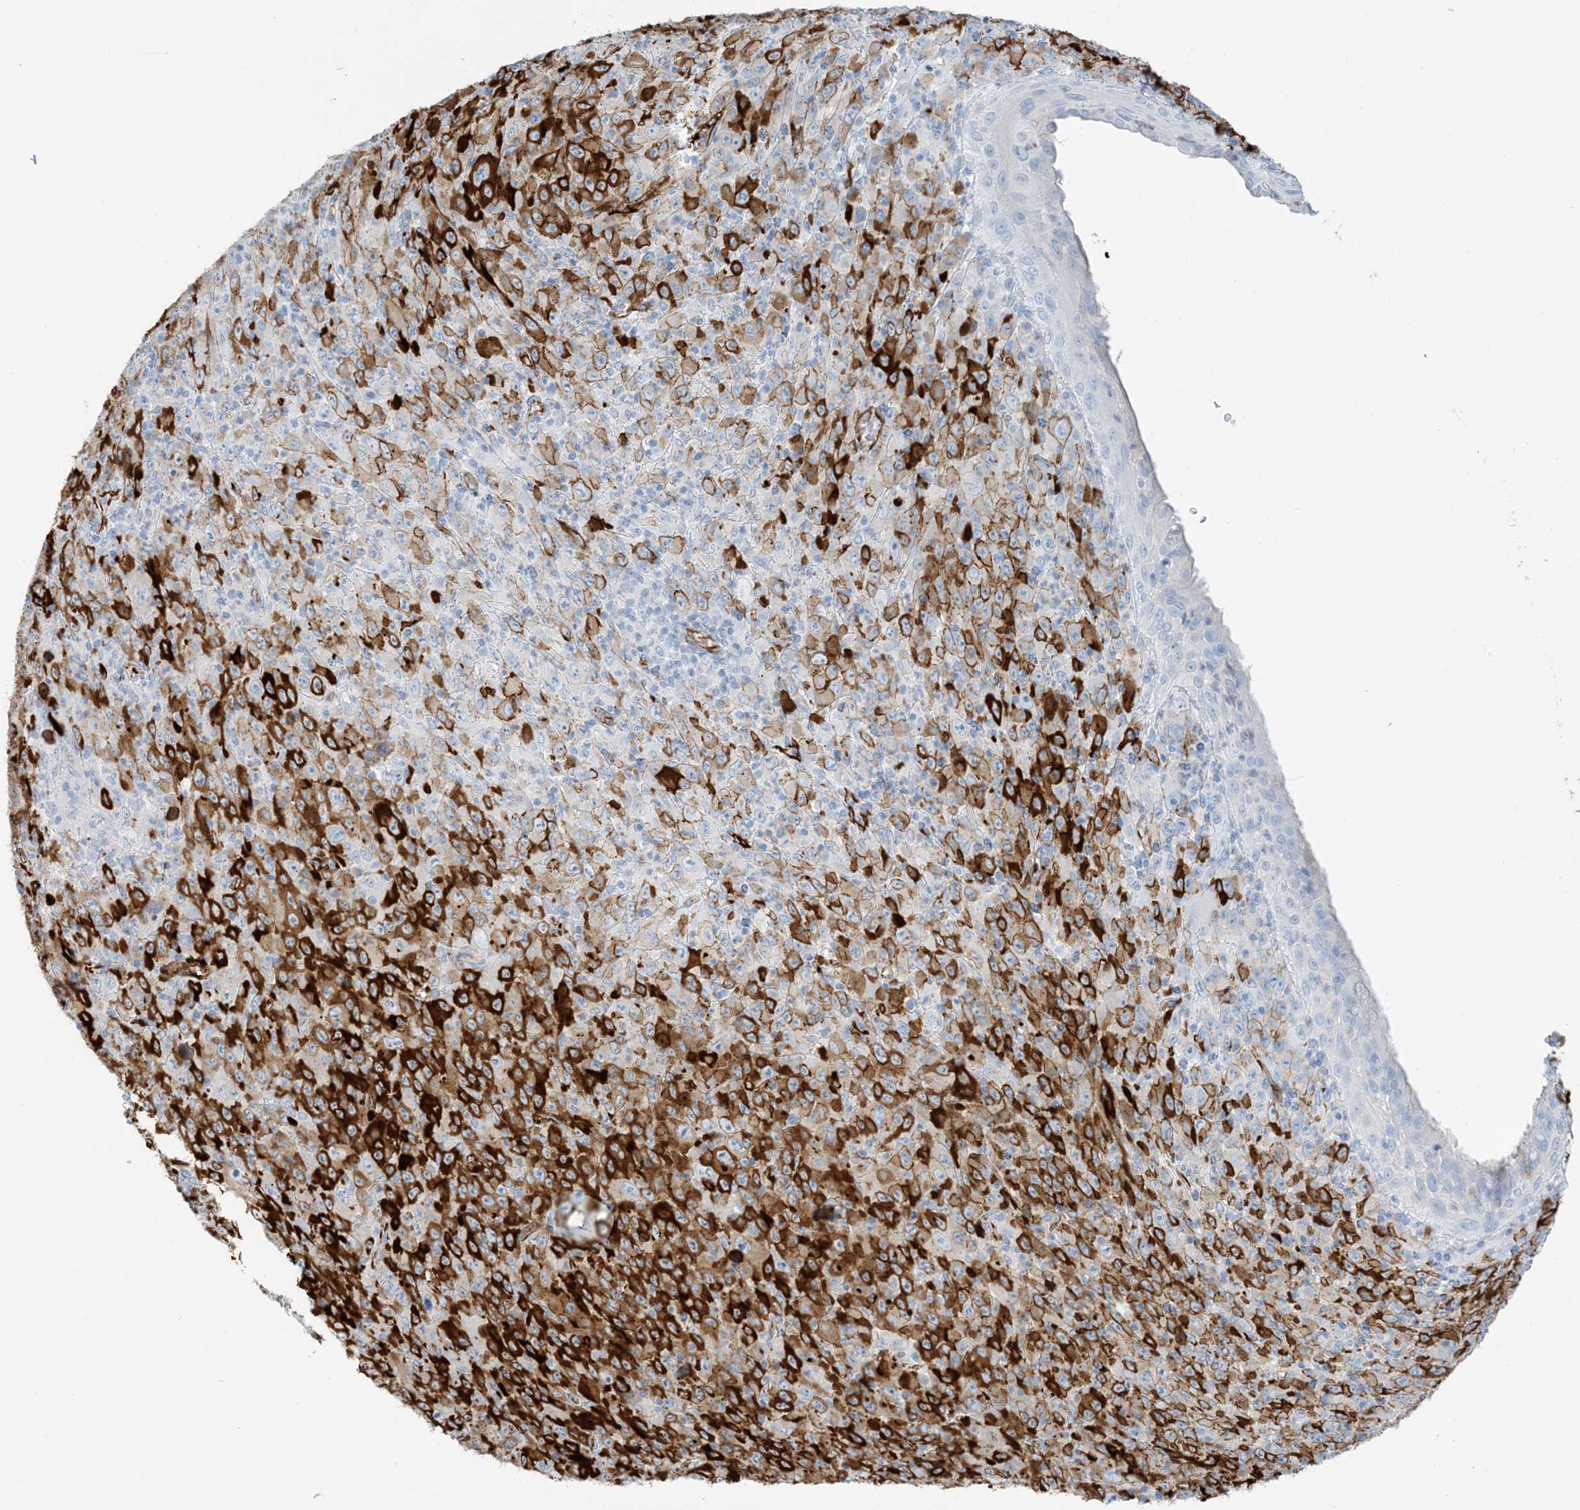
{"staining": {"intensity": "strong", "quantity": "<25%", "location": "cytoplasmic/membranous"}, "tissue": "melanoma", "cell_type": "Tumor cells", "image_type": "cancer", "snomed": [{"axis": "morphology", "description": "Malignant melanoma, Metastatic site"}, {"axis": "topography", "description": "Skin"}], "caption": "Protein staining displays strong cytoplasmic/membranous positivity in approximately <25% of tumor cells in melanoma.", "gene": "EPS8L3", "patient": {"sex": "female", "age": 56}}